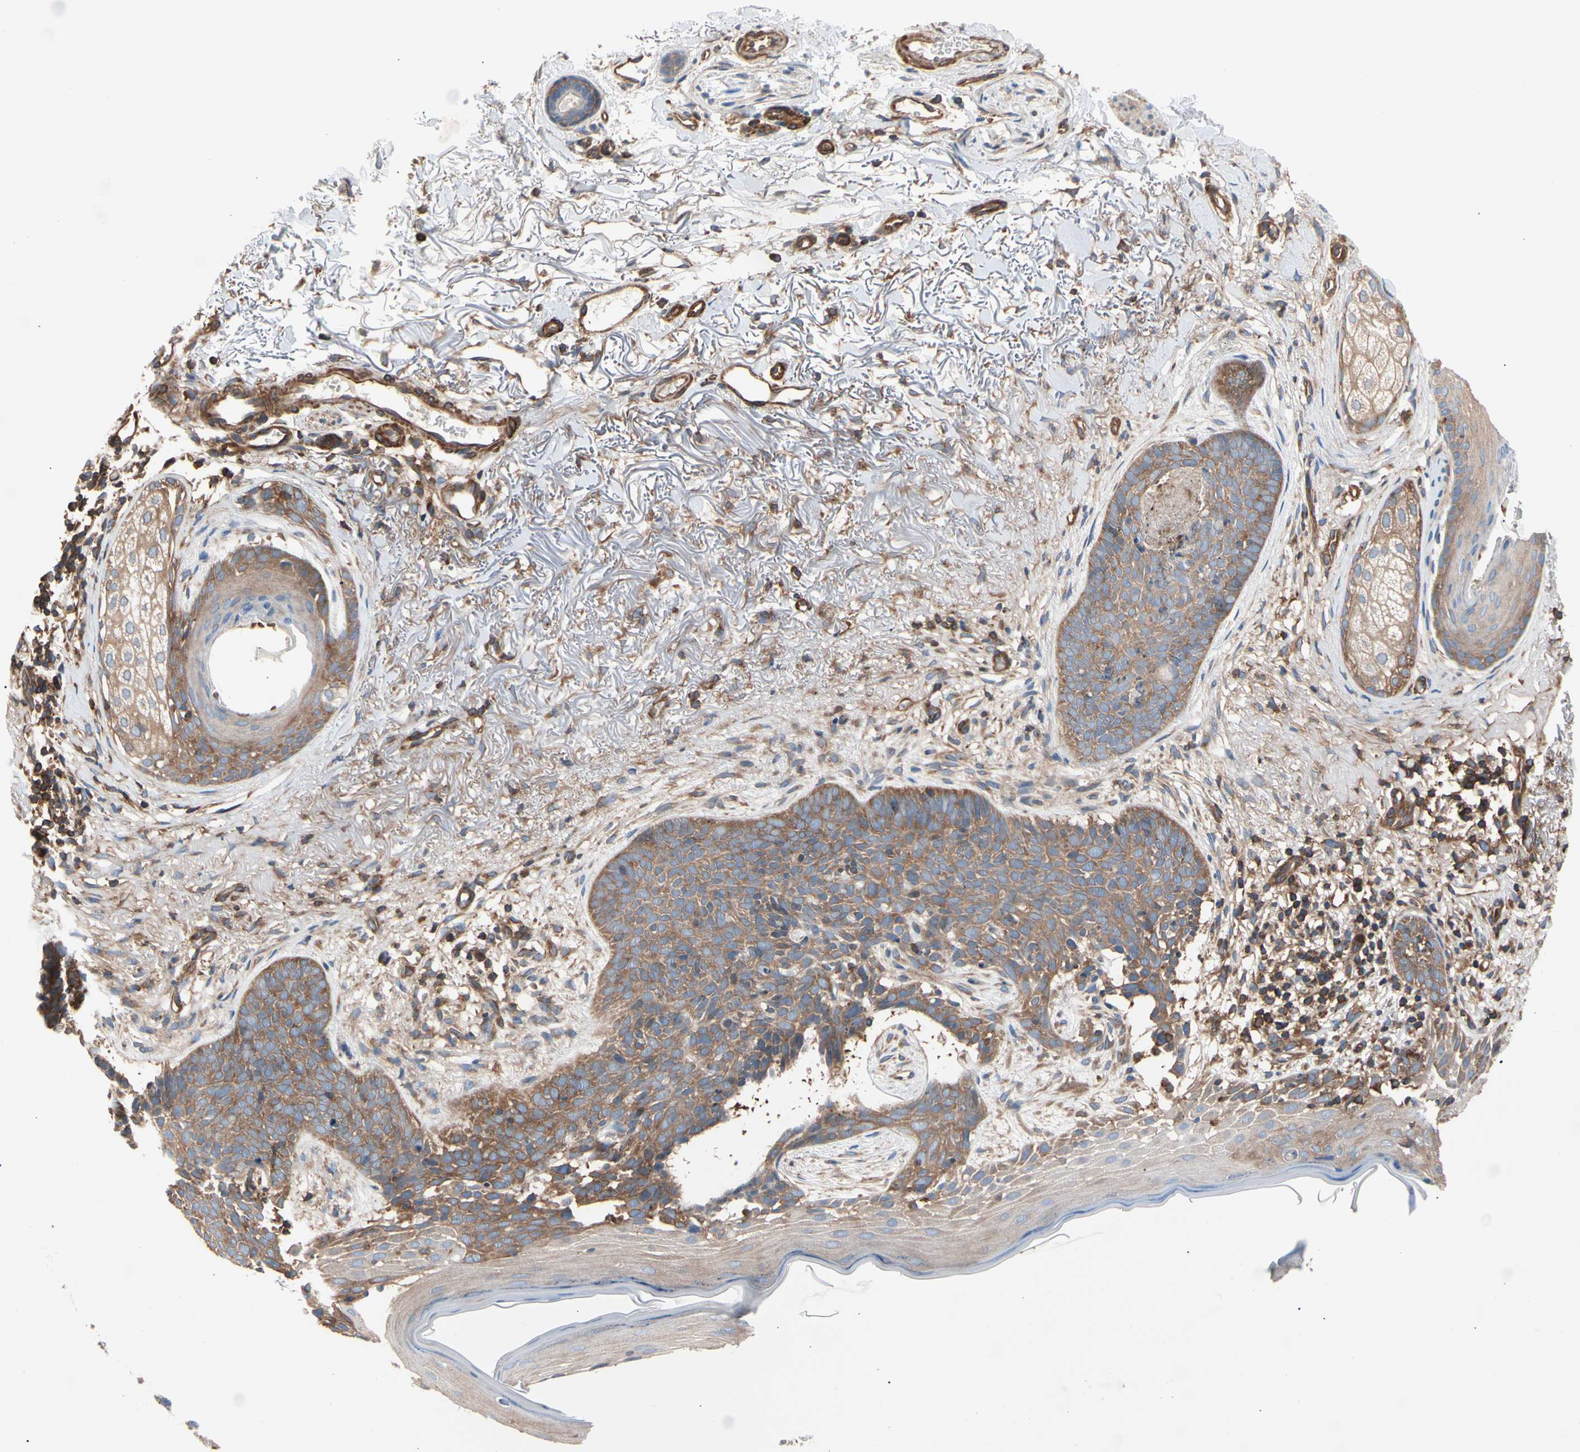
{"staining": {"intensity": "moderate", "quantity": ">75%", "location": "cytoplasmic/membranous"}, "tissue": "skin cancer", "cell_type": "Tumor cells", "image_type": "cancer", "snomed": [{"axis": "morphology", "description": "Normal tissue, NOS"}, {"axis": "morphology", "description": "Basal cell carcinoma"}, {"axis": "topography", "description": "Skin"}], "caption": "A high-resolution photomicrograph shows IHC staining of skin basal cell carcinoma, which reveals moderate cytoplasmic/membranous positivity in about >75% of tumor cells.", "gene": "ROCK1", "patient": {"sex": "female", "age": 70}}